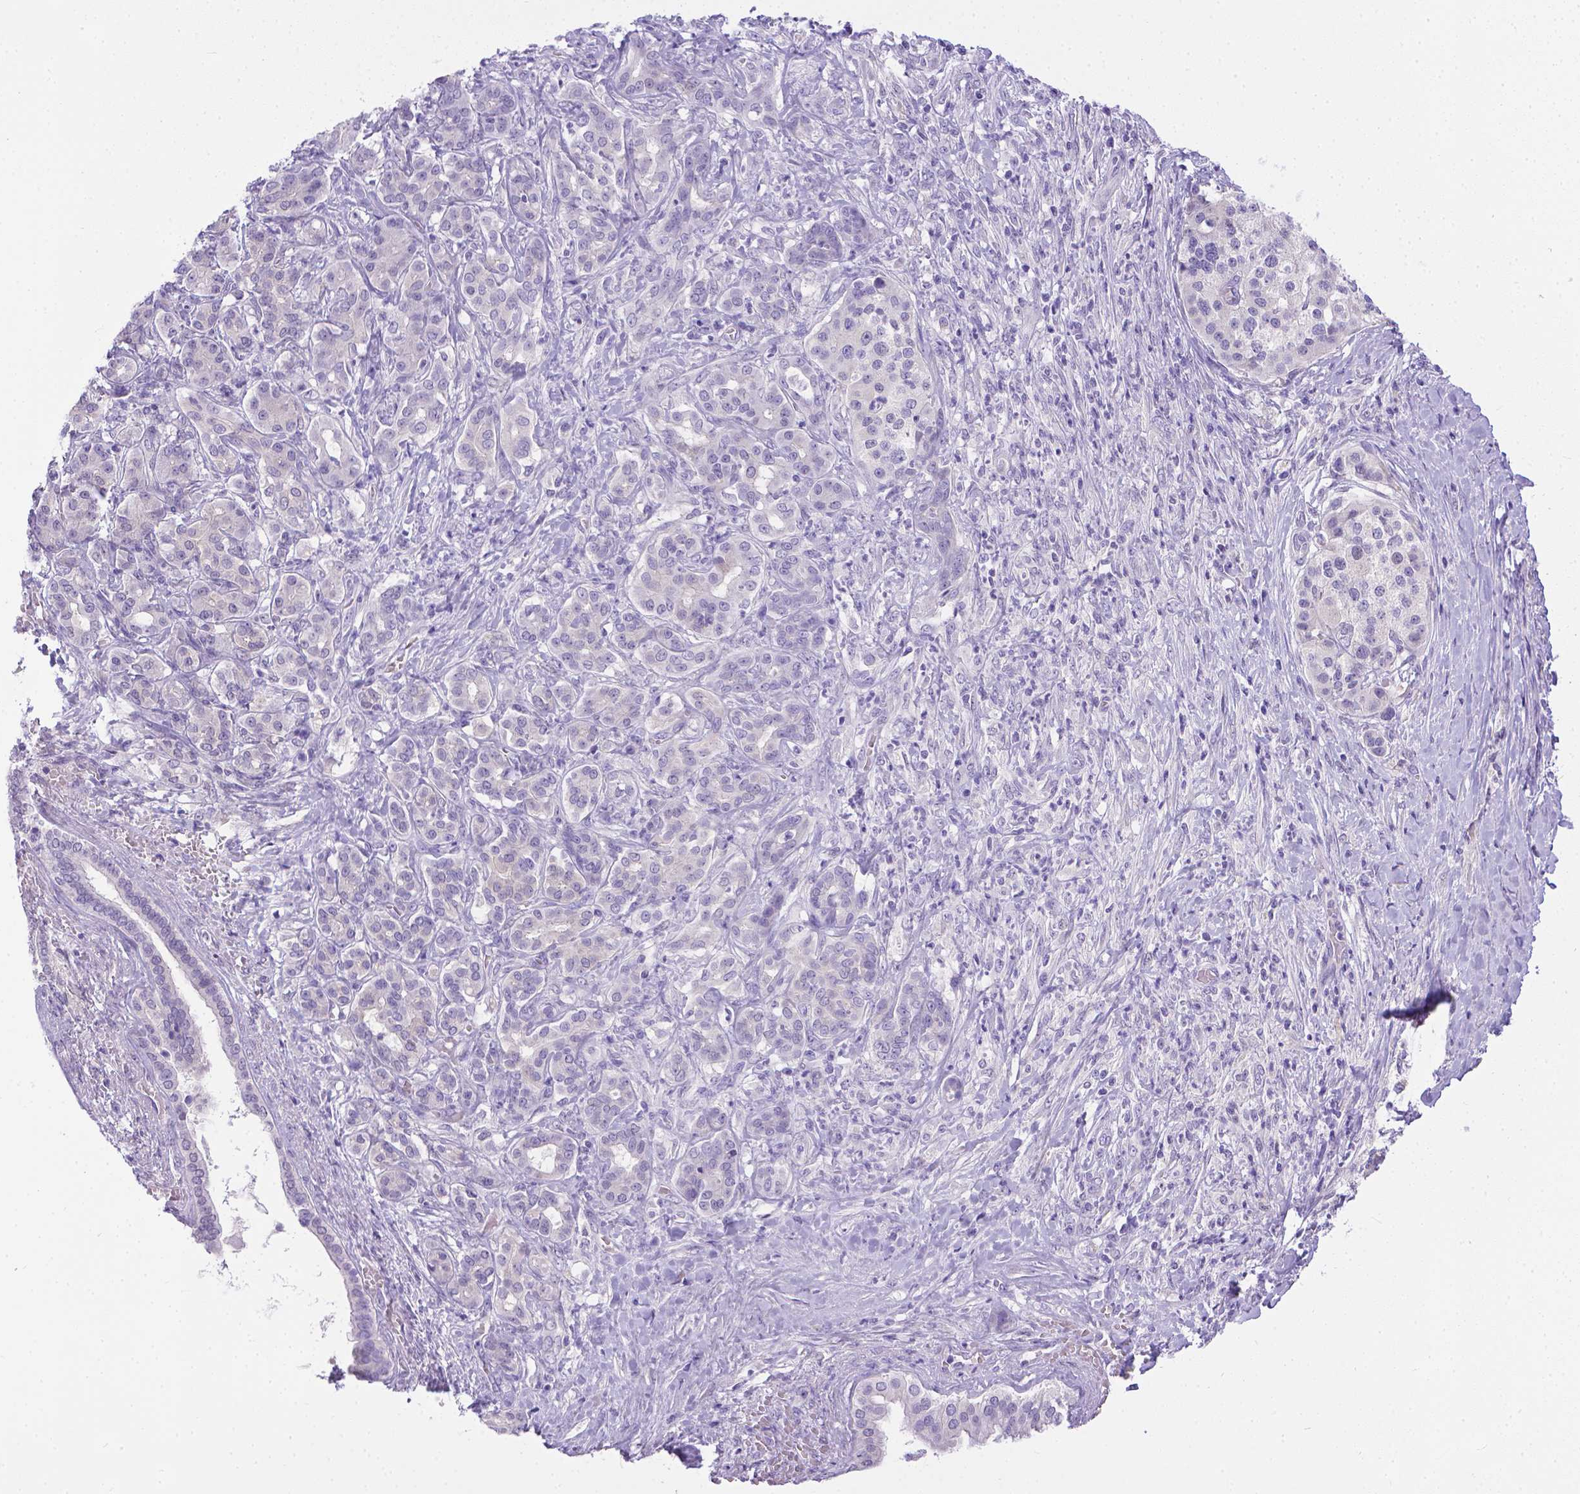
{"staining": {"intensity": "negative", "quantity": "none", "location": "none"}, "tissue": "pancreatic cancer", "cell_type": "Tumor cells", "image_type": "cancer", "snomed": [{"axis": "morphology", "description": "Normal tissue, NOS"}, {"axis": "morphology", "description": "Inflammation, NOS"}, {"axis": "morphology", "description": "Adenocarcinoma, NOS"}, {"axis": "topography", "description": "Pancreas"}], "caption": "Photomicrograph shows no protein expression in tumor cells of pancreatic cancer (adenocarcinoma) tissue.", "gene": "TTLL6", "patient": {"sex": "male", "age": 57}}